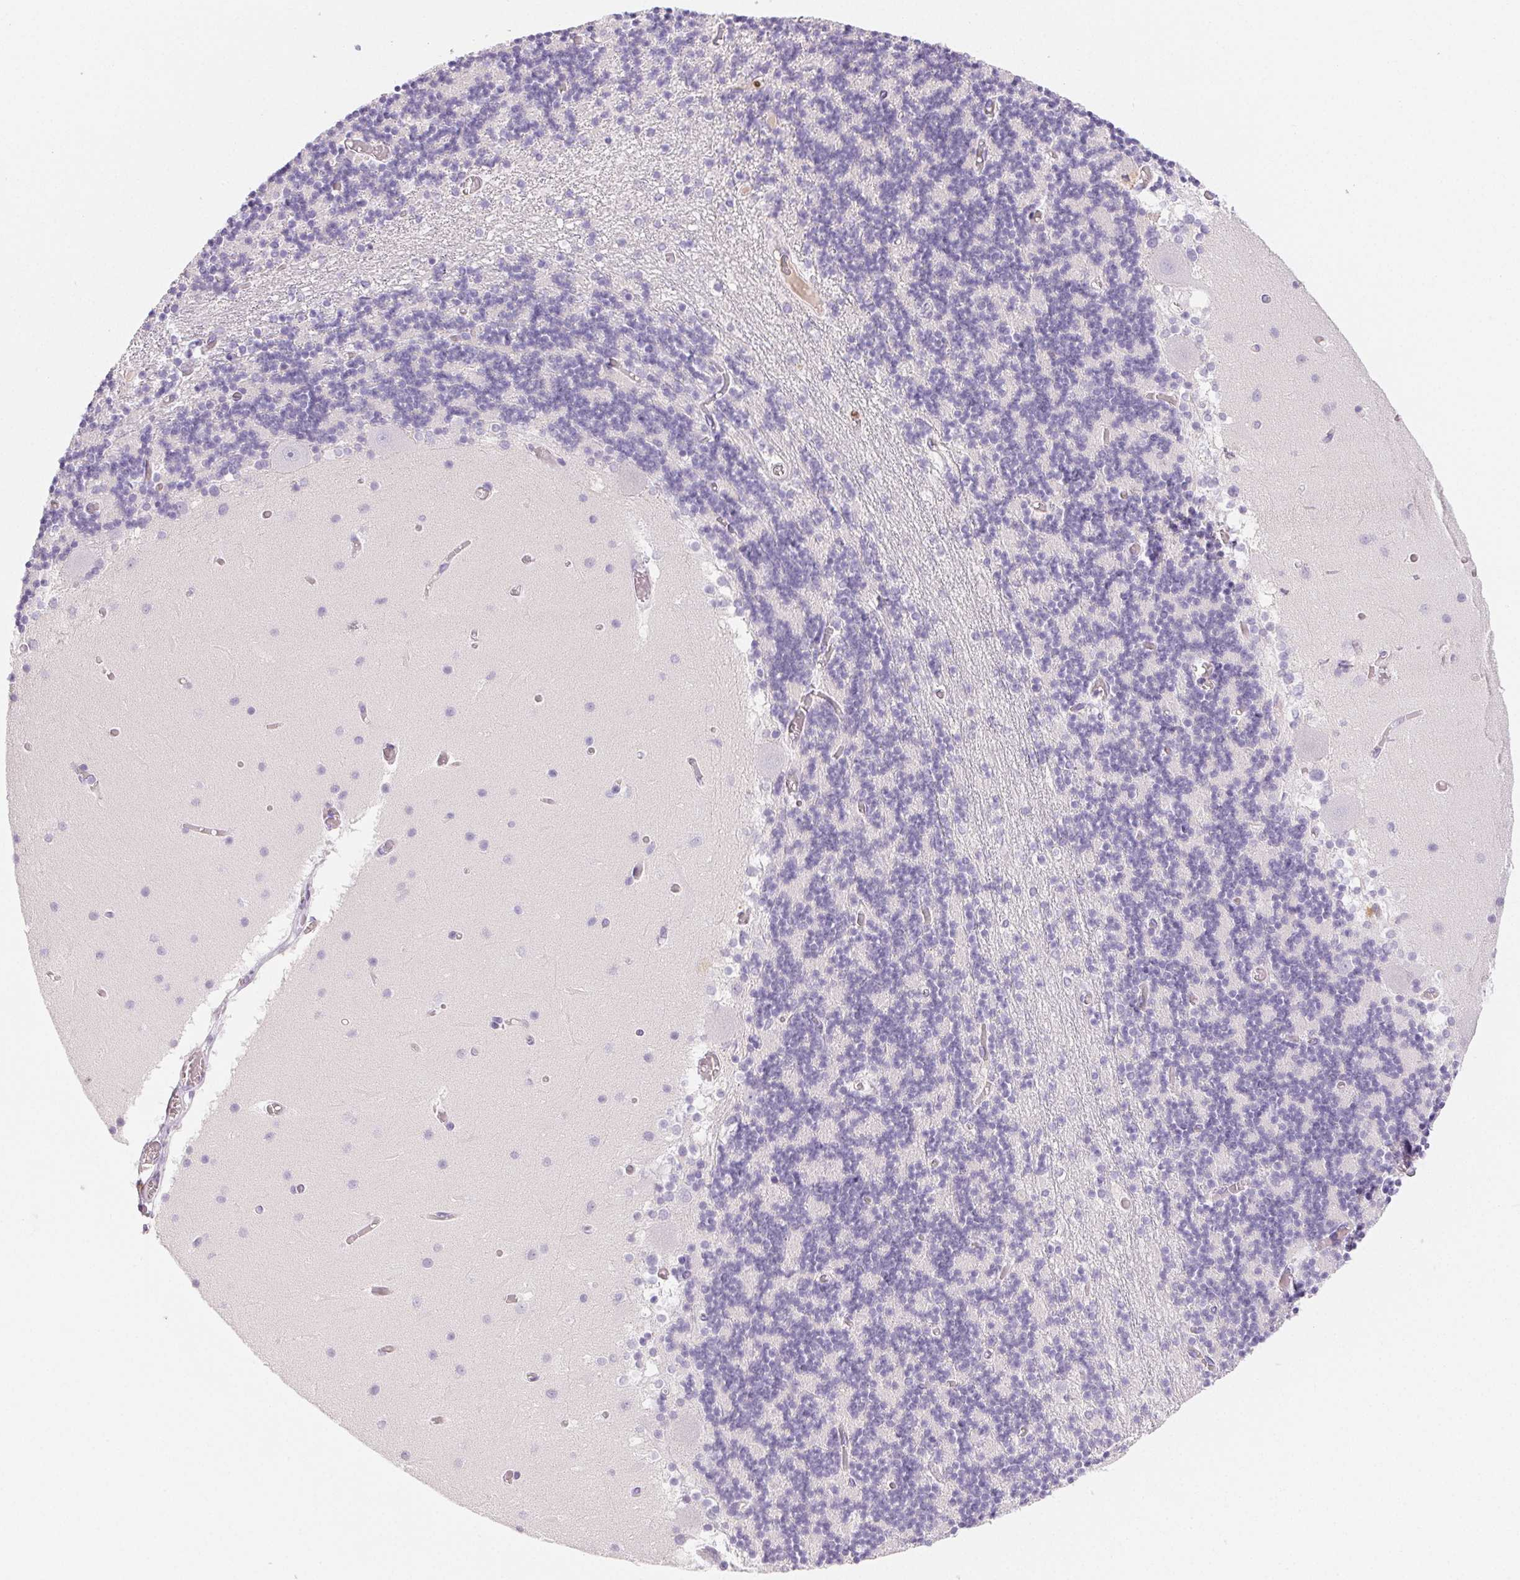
{"staining": {"intensity": "negative", "quantity": "none", "location": "none"}, "tissue": "cerebellum", "cell_type": "Cells in granular layer", "image_type": "normal", "snomed": [{"axis": "morphology", "description": "Normal tissue, NOS"}, {"axis": "topography", "description": "Cerebellum"}], "caption": "This is a photomicrograph of immunohistochemistry staining of unremarkable cerebellum, which shows no staining in cells in granular layer. (Immunohistochemistry (ihc), brightfield microscopy, high magnification).", "gene": "PADI4", "patient": {"sex": "female", "age": 28}}